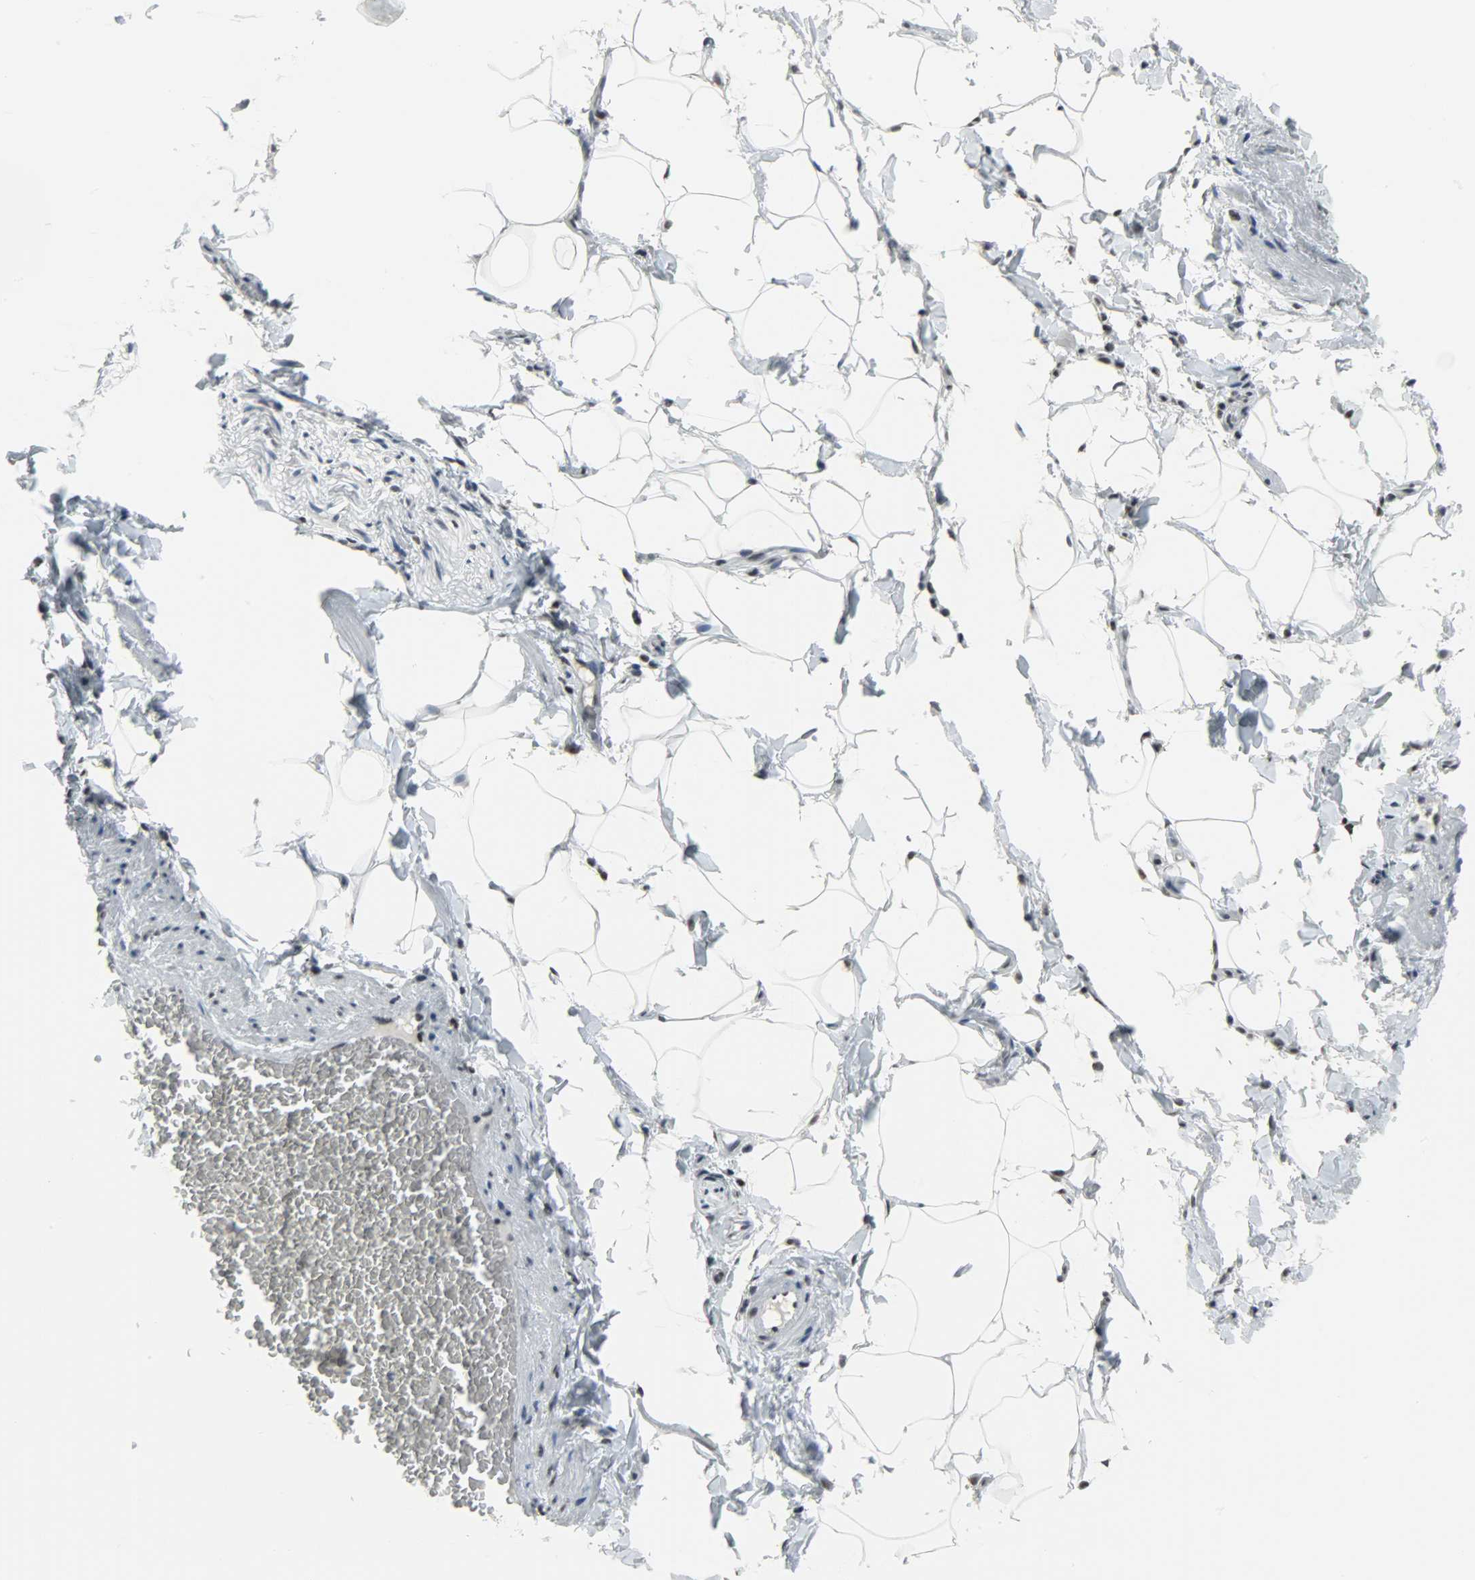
{"staining": {"intensity": "strong", "quantity": ">75%", "location": "nuclear"}, "tissue": "adipose tissue", "cell_type": "Adipocytes", "image_type": "normal", "snomed": [{"axis": "morphology", "description": "Normal tissue, NOS"}, {"axis": "topography", "description": "Vascular tissue"}], "caption": "Approximately >75% of adipocytes in unremarkable human adipose tissue reveal strong nuclear protein positivity as visualized by brown immunohistochemical staining.", "gene": "SNRPA", "patient": {"sex": "male", "age": 41}}